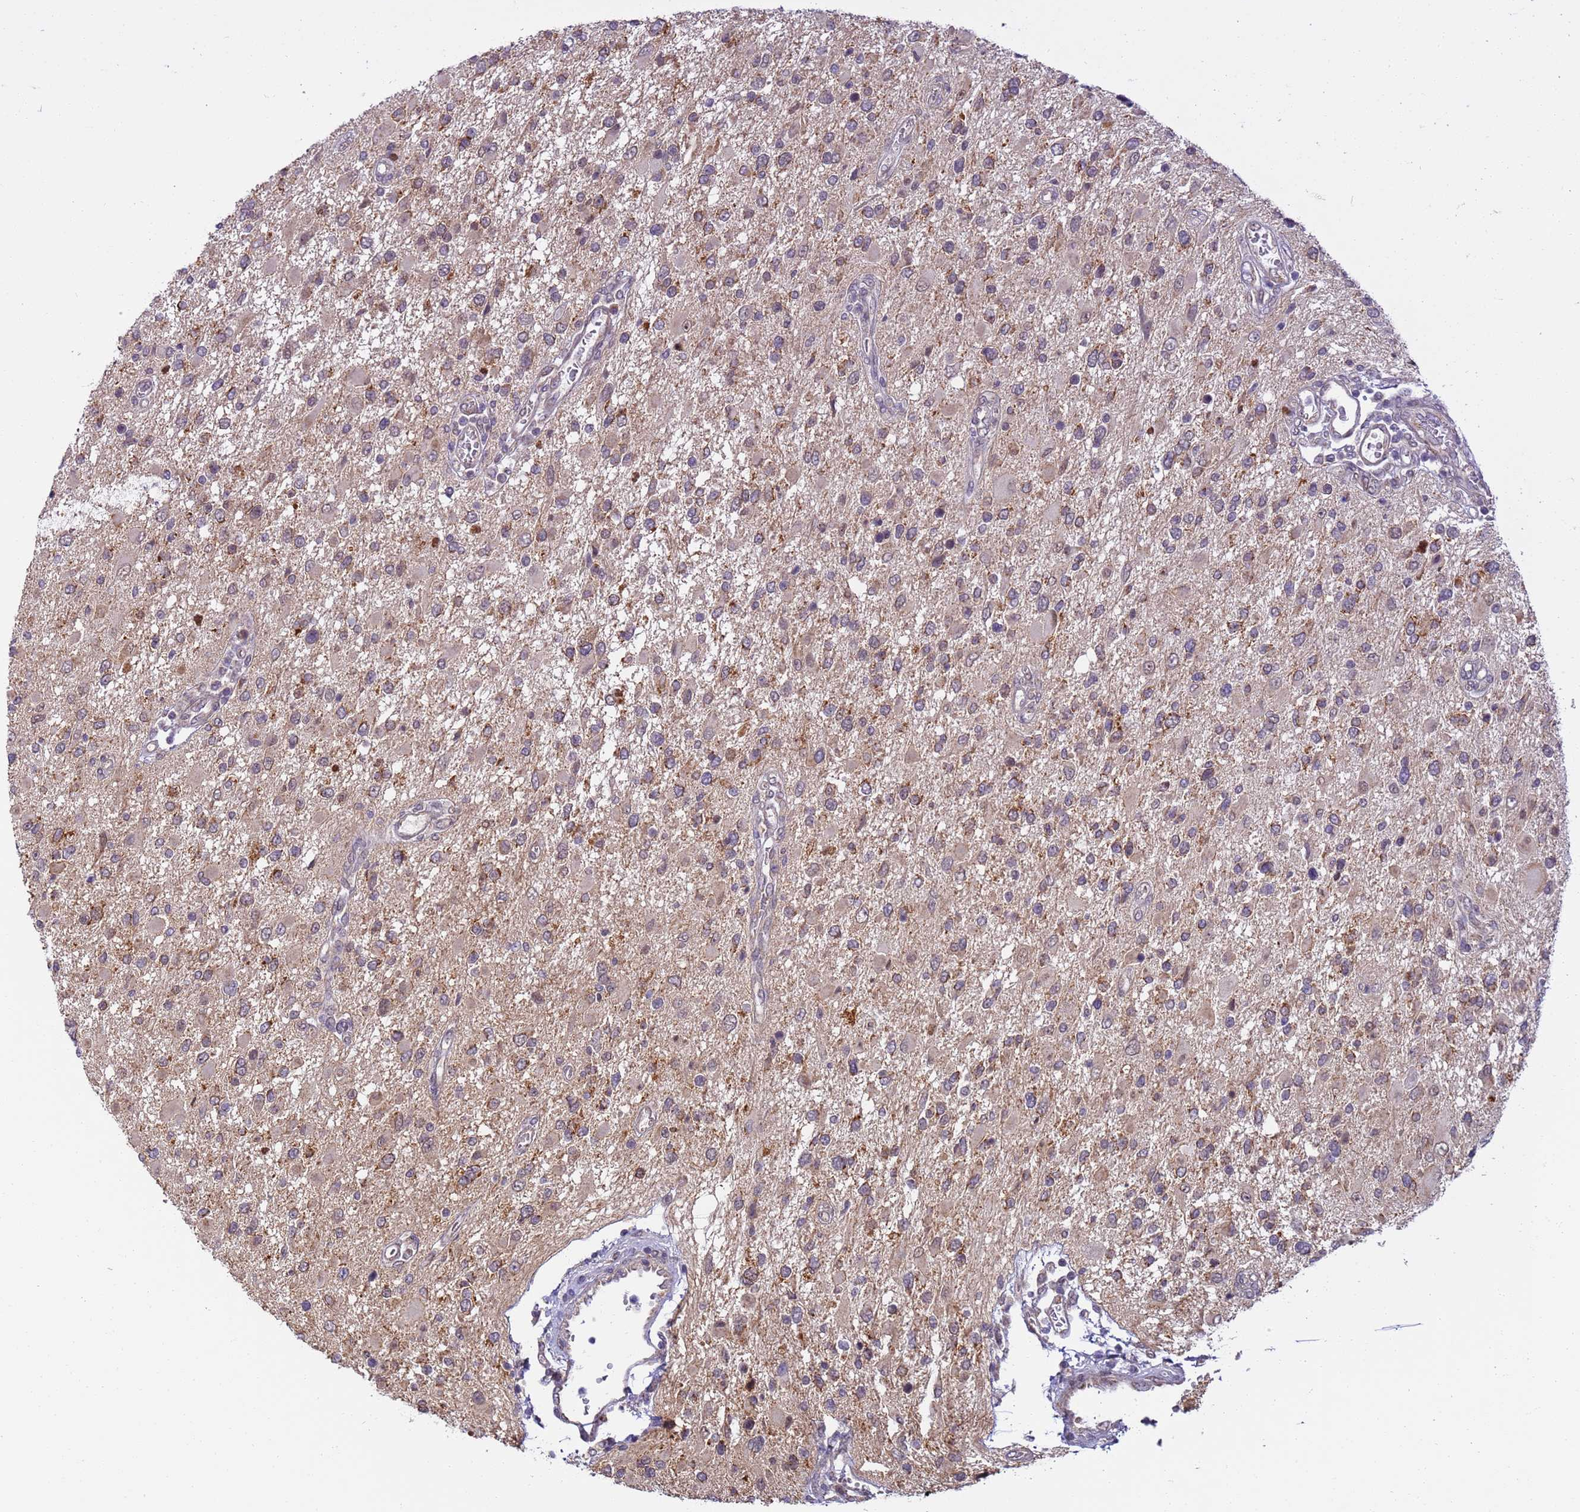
{"staining": {"intensity": "moderate", "quantity": "25%-75%", "location": "cytoplasmic/membranous"}, "tissue": "glioma", "cell_type": "Tumor cells", "image_type": "cancer", "snomed": [{"axis": "morphology", "description": "Glioma, malignant, High grade"}, {"axis": "topography", "description": "Brain"}], "caption": "Immunohistochemical staining of high-grade glioma (malignant) displays medium levels of moderate cytoplasmic/membranous positivity in about 25%-75% of tumor cells.", "gene": "RAPGEF3", "patient": {"sex": "male", "age": 53}}